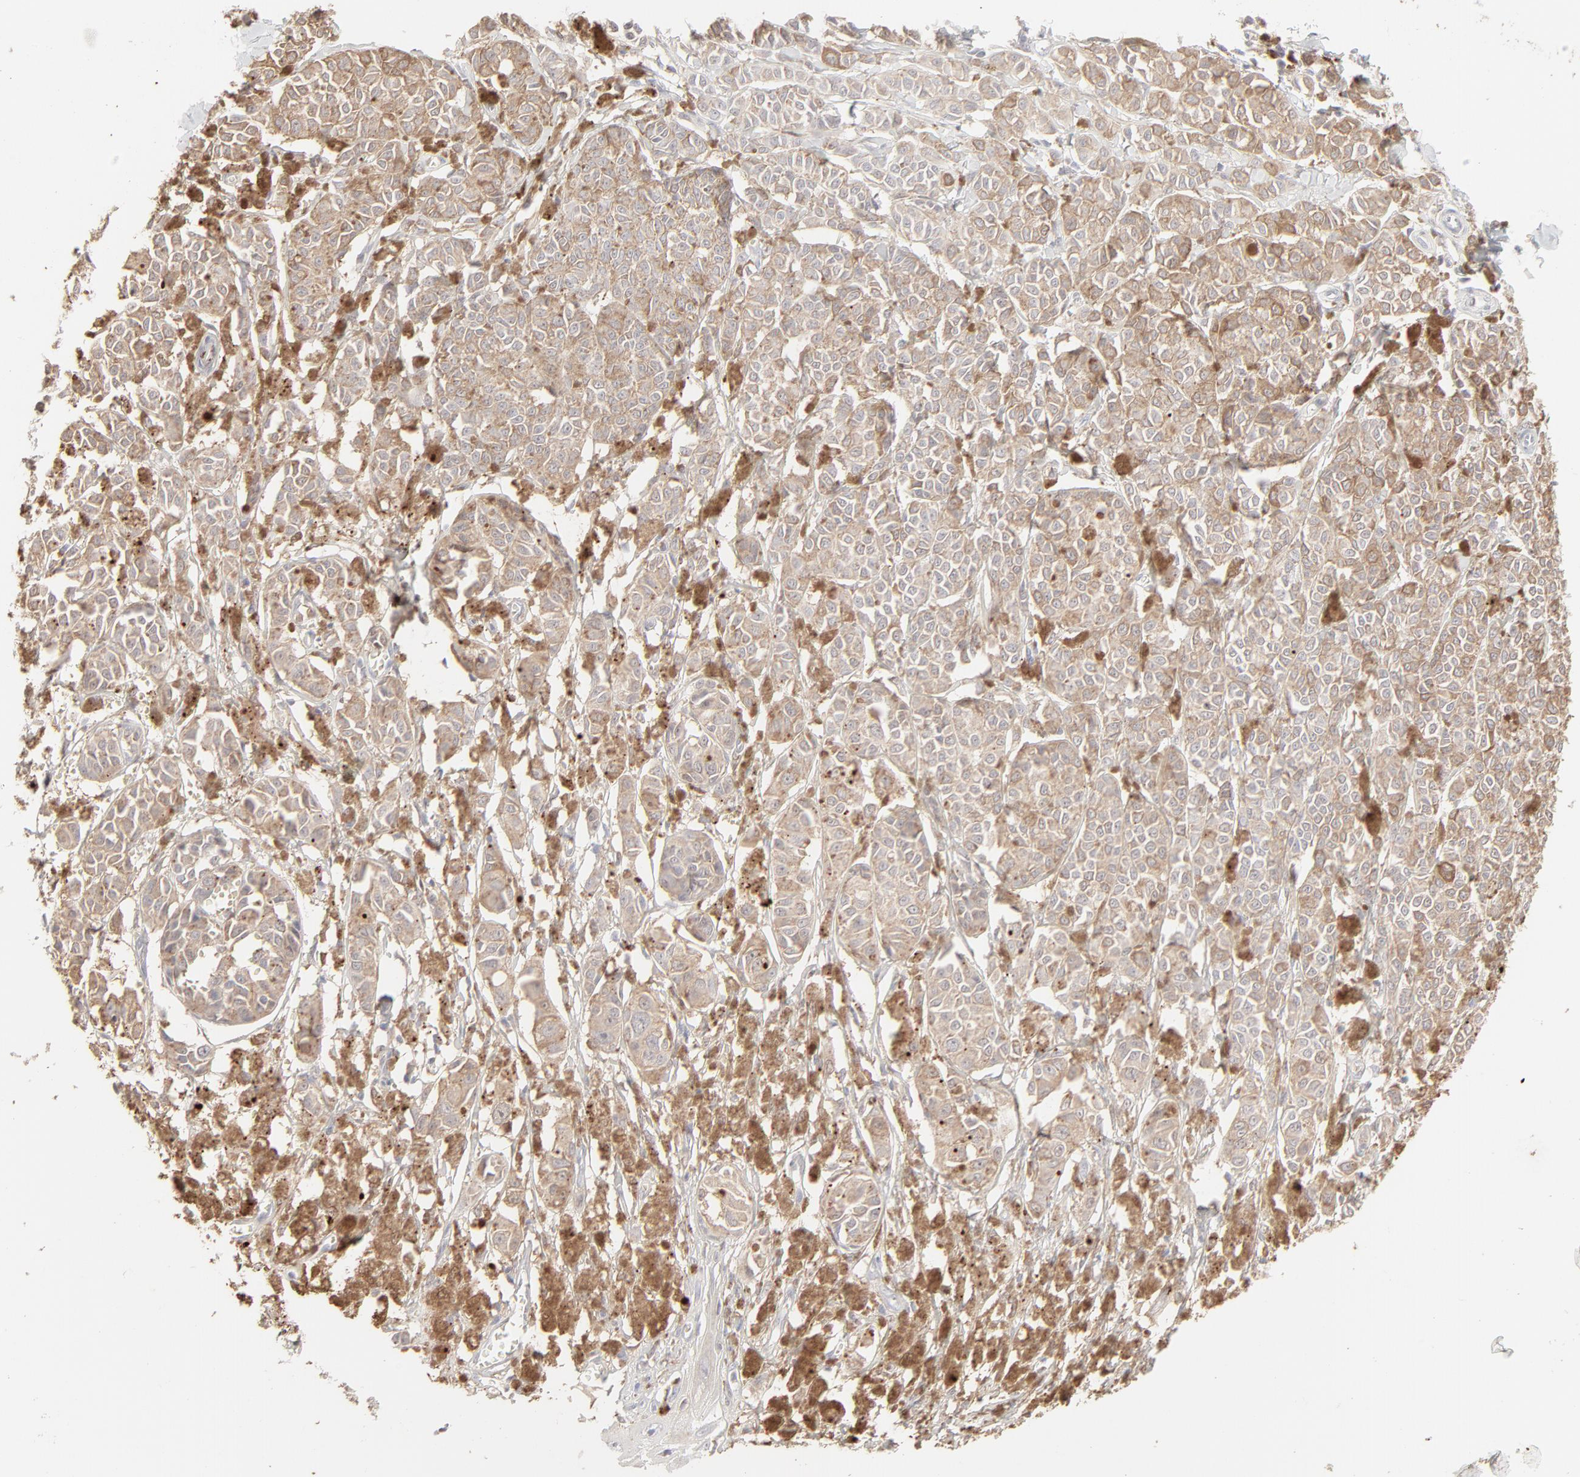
{"staining": {"intensity": "weak", "quantity": ">75%", "location": "cytoplasmic/membranous"}, "tissue": "melanoma", "cell_type": "Tumor cells", "image_type": "cancer", "snomed": [{"axis": "morphology", "description": "Malignant melanoma, NOS"}, {"axis": "topography", "description": "Skin"}], "caption": "Malignant melanoma tissue shows weak cytoplasmic/membranous positivity in about >75% of tumor cells (brown staining indicates protein expression, while blue staining denotes nuclei).", "gene": "LGALS2", "patient": {"sex": "male", "age": 76}}